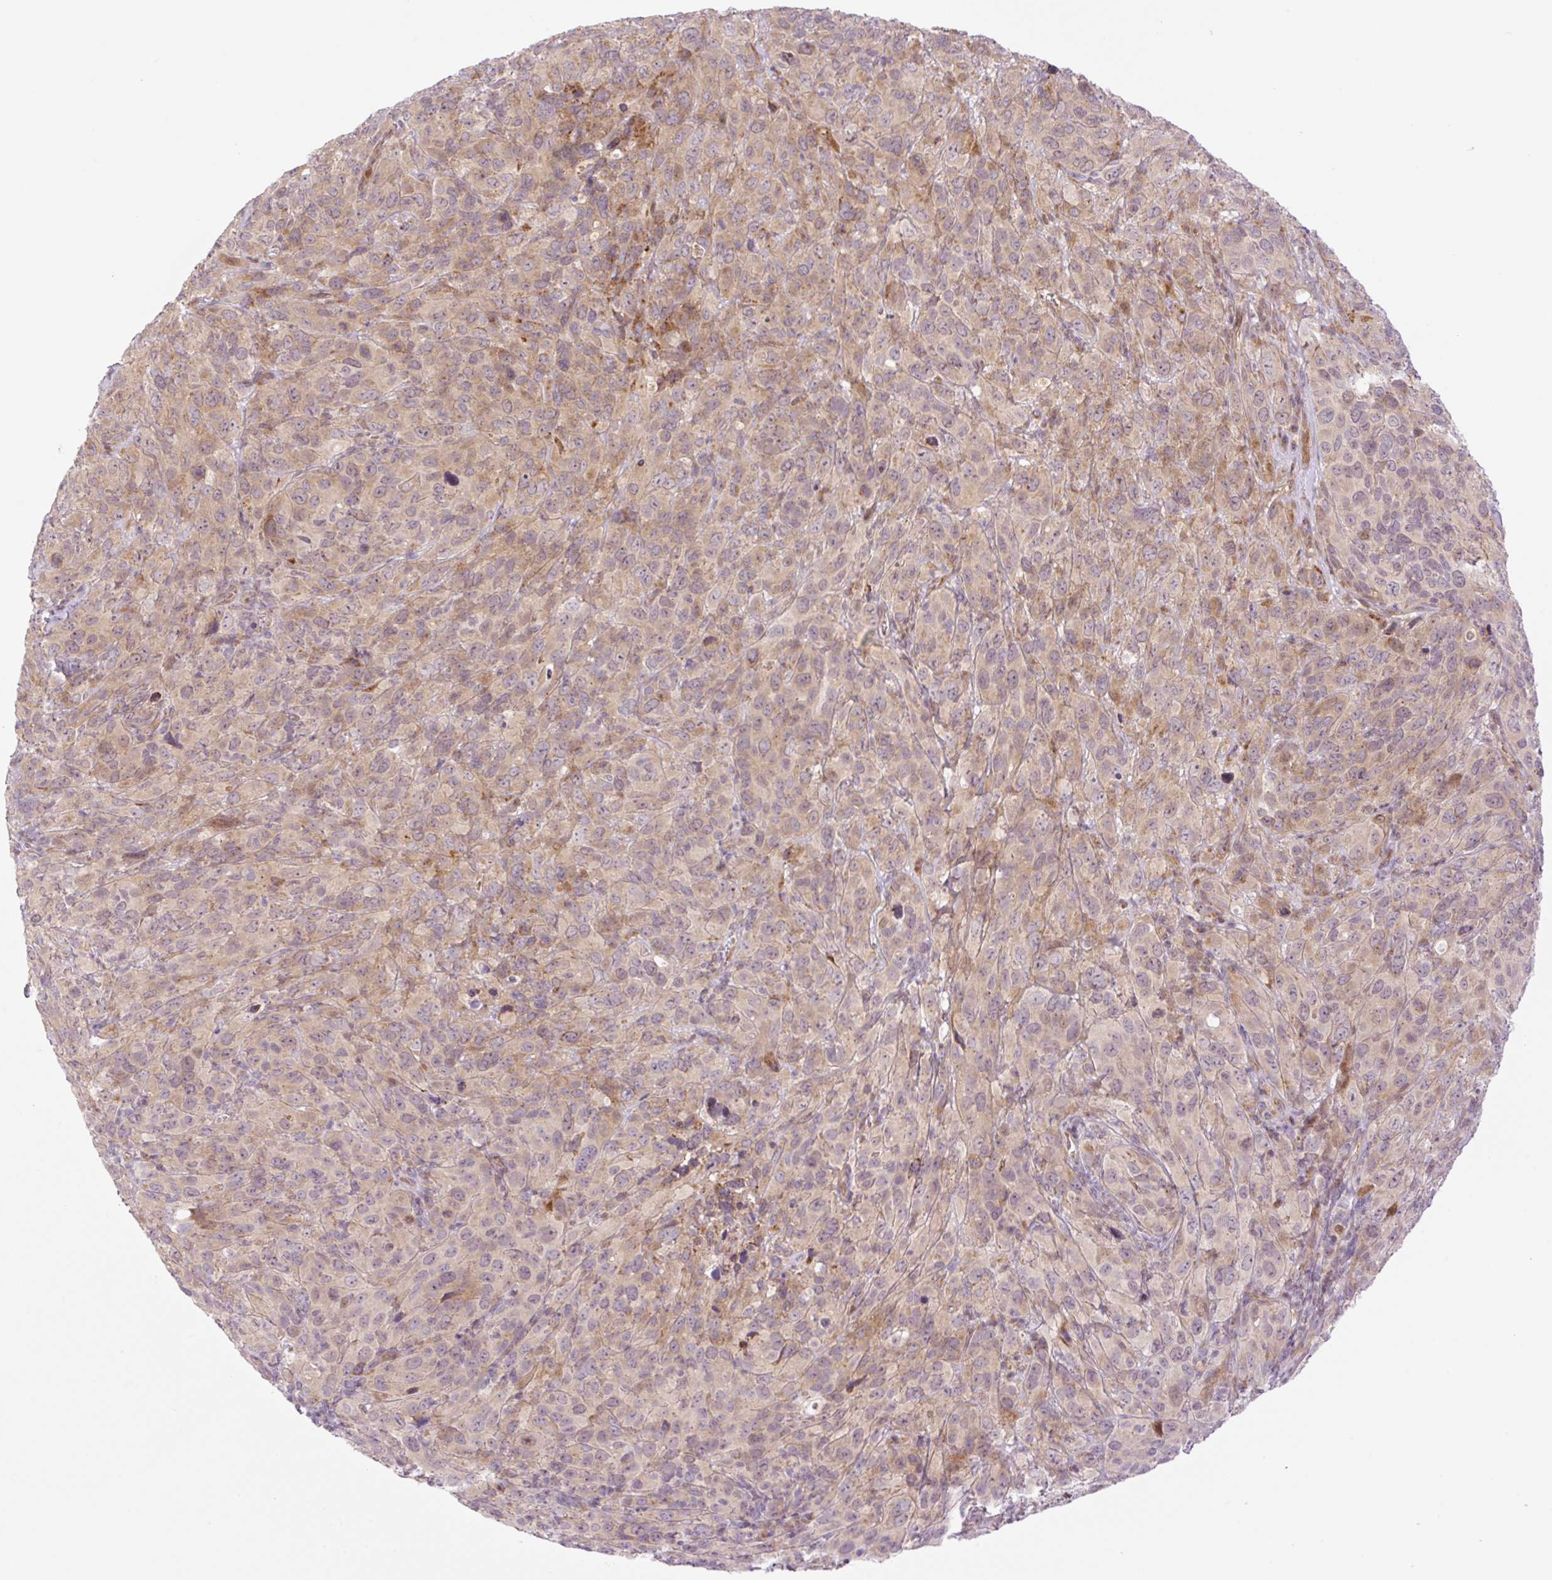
{"staining": {"intensity": "weak", "quantity": "<25%", "location": "cytoplasmic/membranous,nuclear"}, "tissue": "cervical cancer", "cell_type": "Tumor cells", "image_type": "cancer", "snomed": [{"axis": "morphology", "description": "Squamous cell carcinoma, NOS"}, {"axis": "topography", "description": "Cervix"}], "caption": "There is no significant positivity in tumor cells of cervical squamous cell carcinoma.", "gene": "ZNF394", "patient": {"sex": "female", "age": 51}}